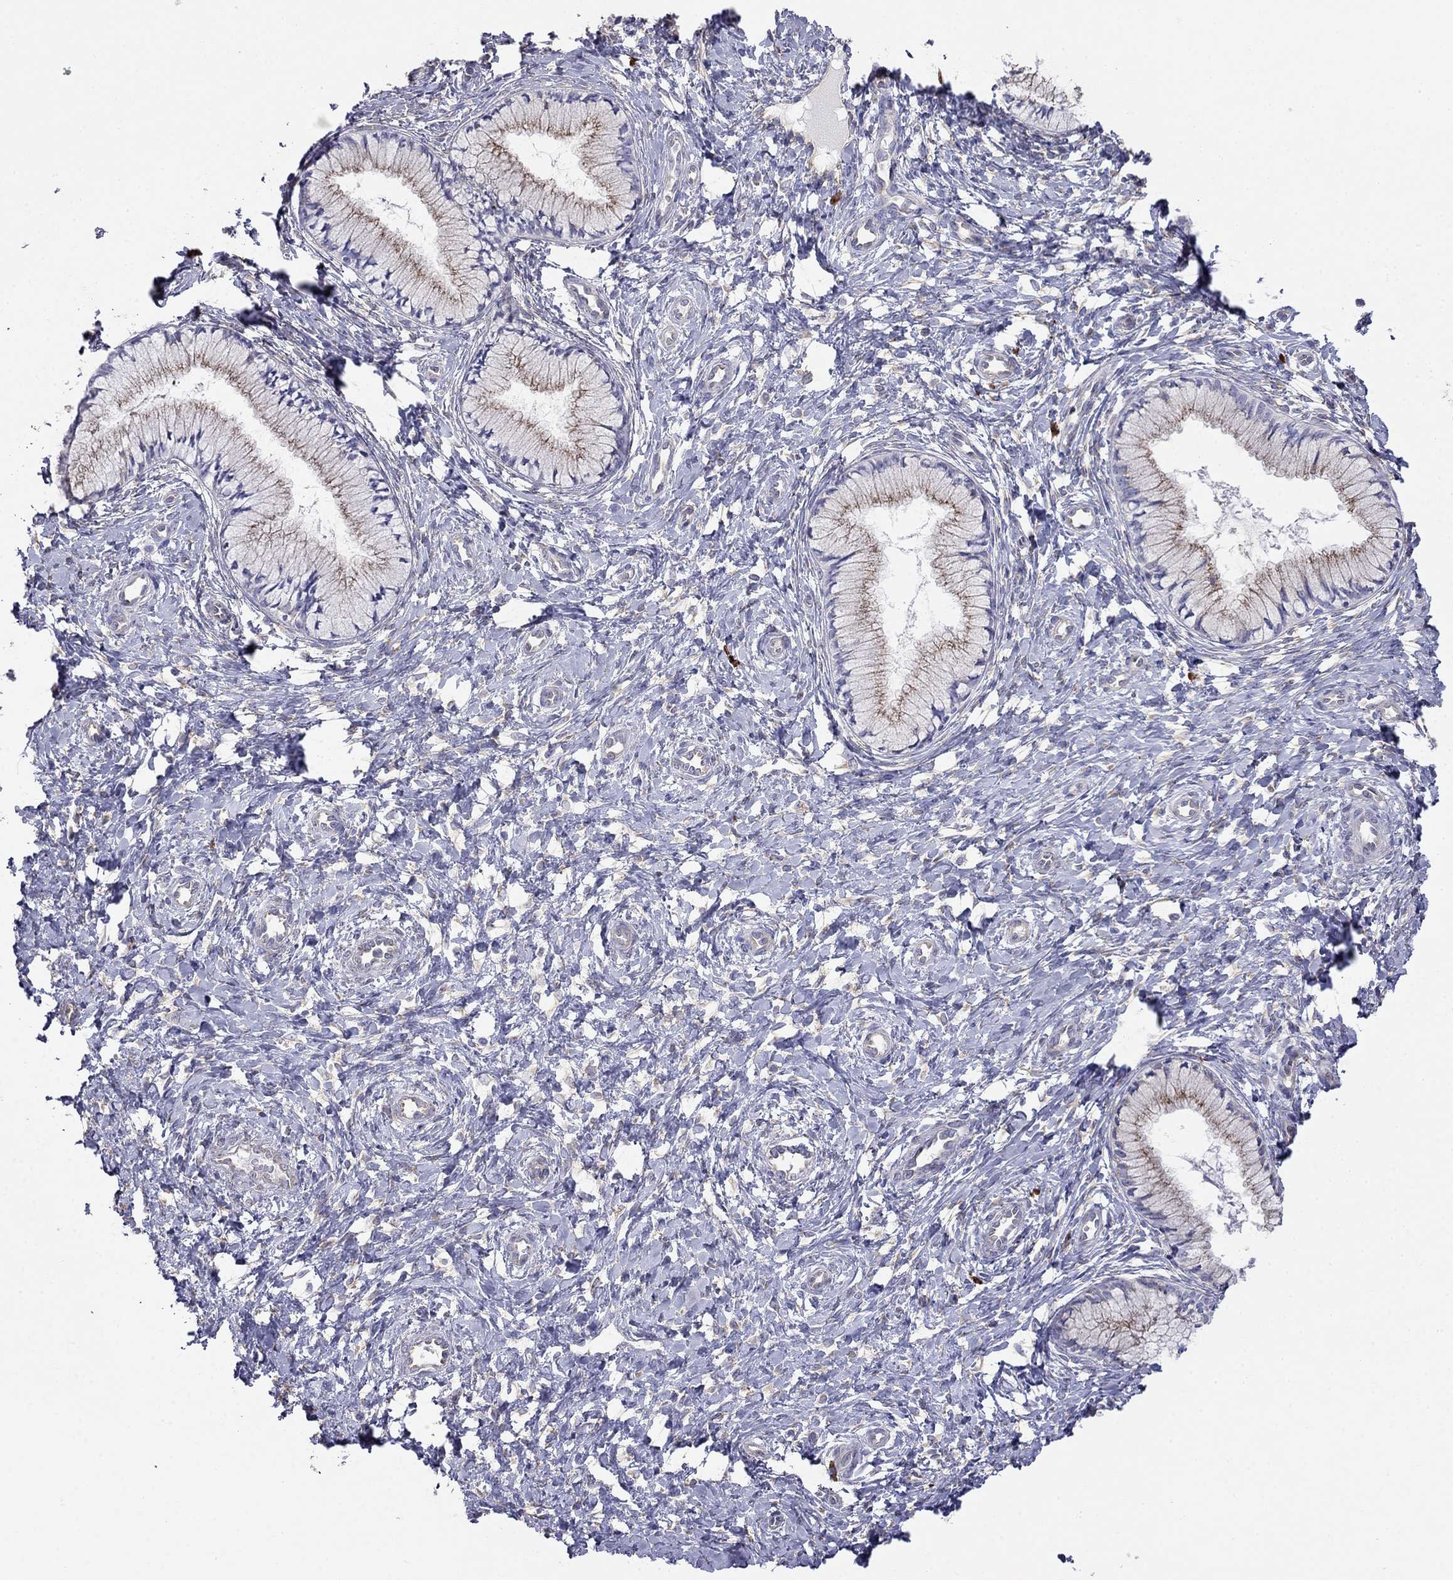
{"staining": {"intensity": "moderate", "quantity": ">75%", "location": "cytoplasmic/membranous"}, "tissue": "cervix", "cell_type": "Glandular cells", "image_type": "normal", "snomed": [{"axis": "morphology", "description": "Normal tissue, NOS"}, {"axis": "topography", "description": "Cervix"}], "caption": "IHC histopathology image of normal cervix: cervix stained using IHC shows medium levels of moderate protein expression localized specifically in the cytoplasmic/membranous of glandular cells, appearing as a cytoplasmic/membranous brown color.", "gene": "LONRF2", "patient": {"sex": "female", "age": 37}}